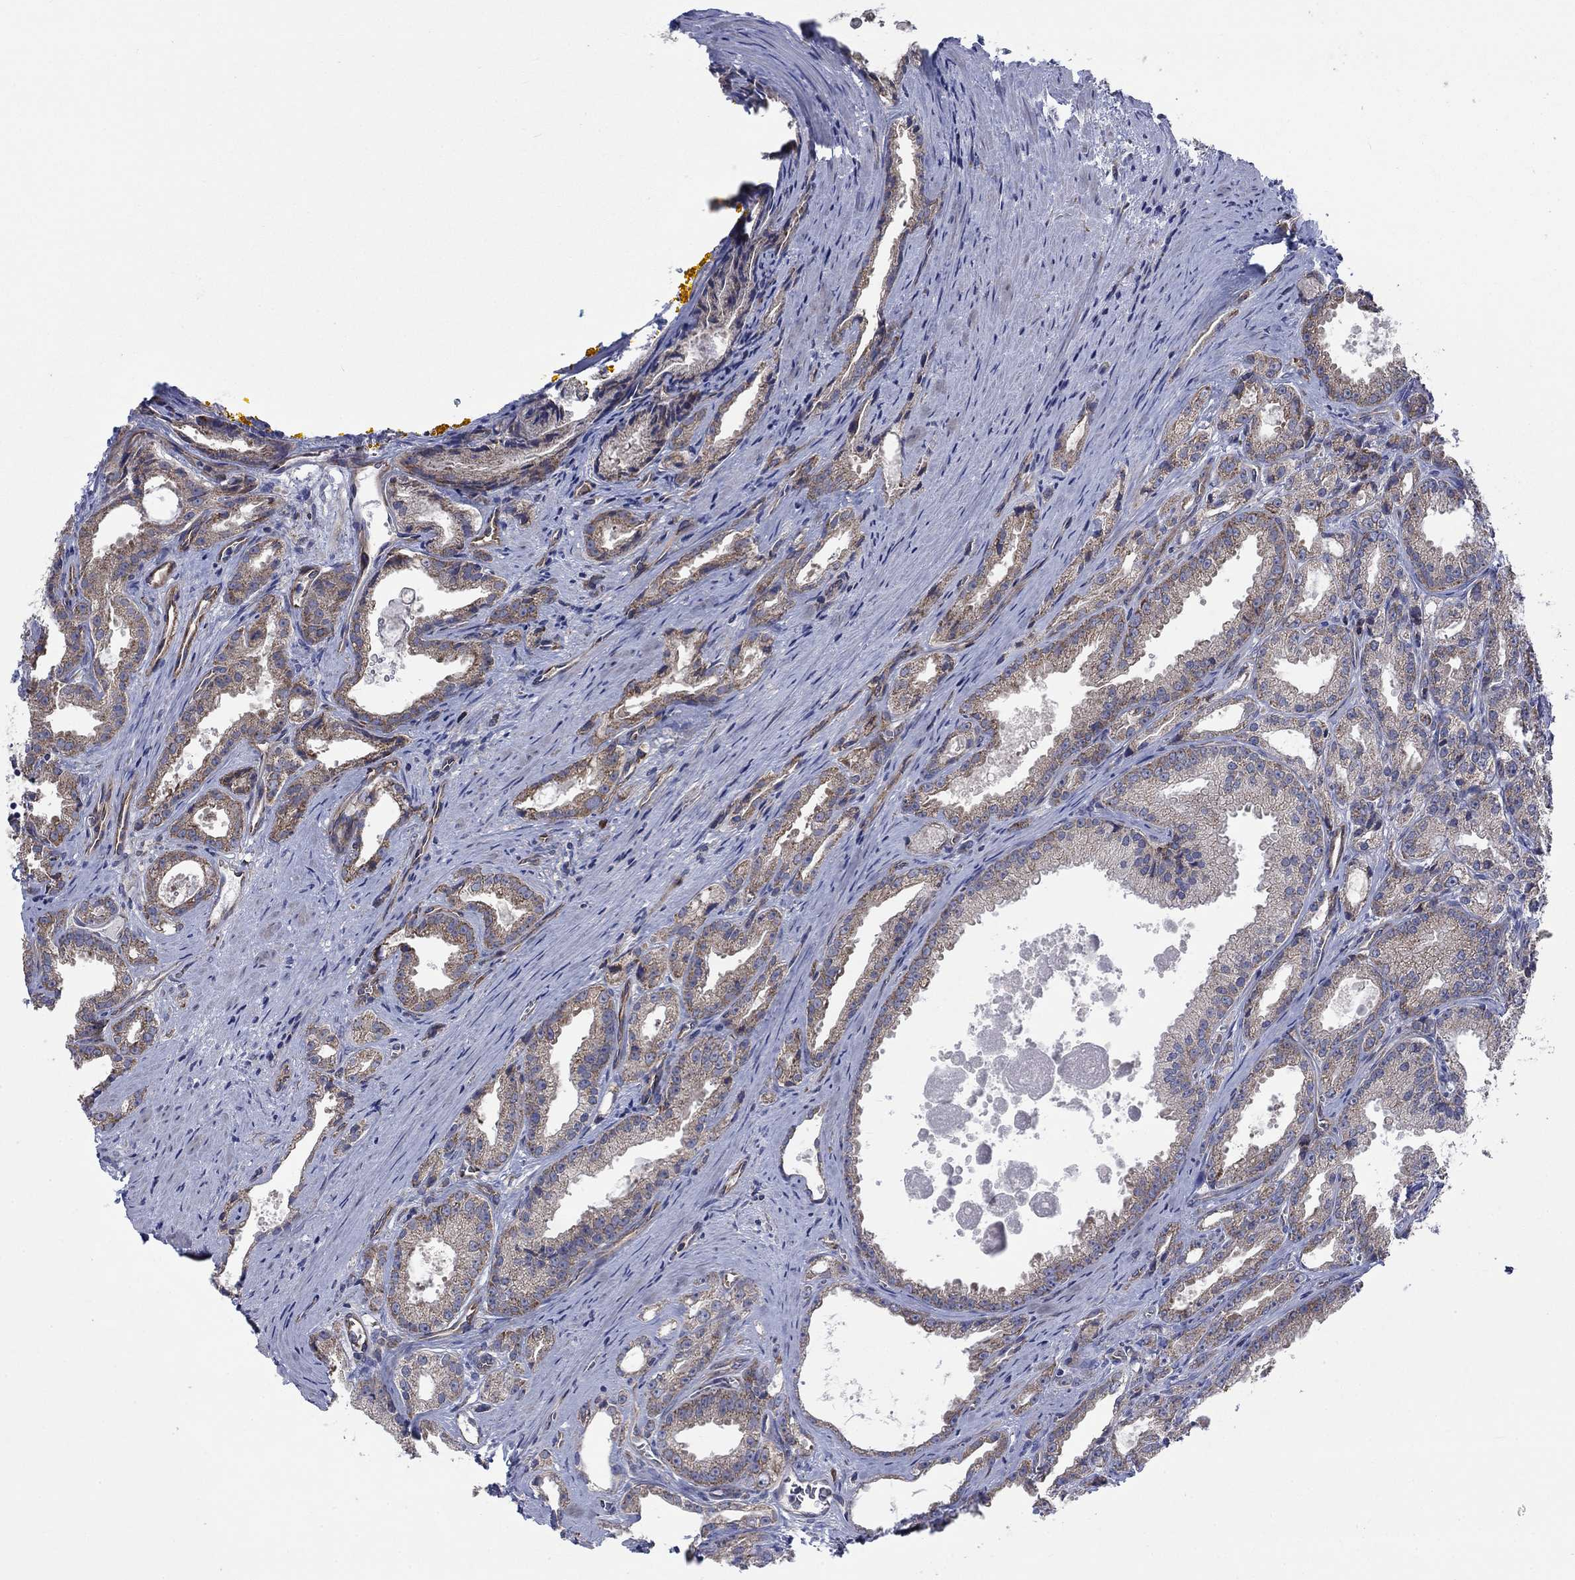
{"staining": {"intensity": "moderate", "quantity": "25%-75%", "location": "cytoplasmic/membranous"}, "tissue": "prostate cancer", "cell_type": "Tumor cells", "image_type": "cancer", "snomed": [{"axis": "morphology", "description": "Adenocarcinoma, NOS"}, {"axis": "morphology", "description": "Adenocarcinoma, High grade"}, {"axis": "topography", "description": "Prostate"}], "caption": "Prostate adenocarcinoma (high-grade) was stained to show a protein in brown. There is medium levels of moderate cytoplasmic/membranous staining in approximately 25%-75% of tumor cells.", "gene": "RPLP0", "patient": {"sex": "male", "age": 70}}